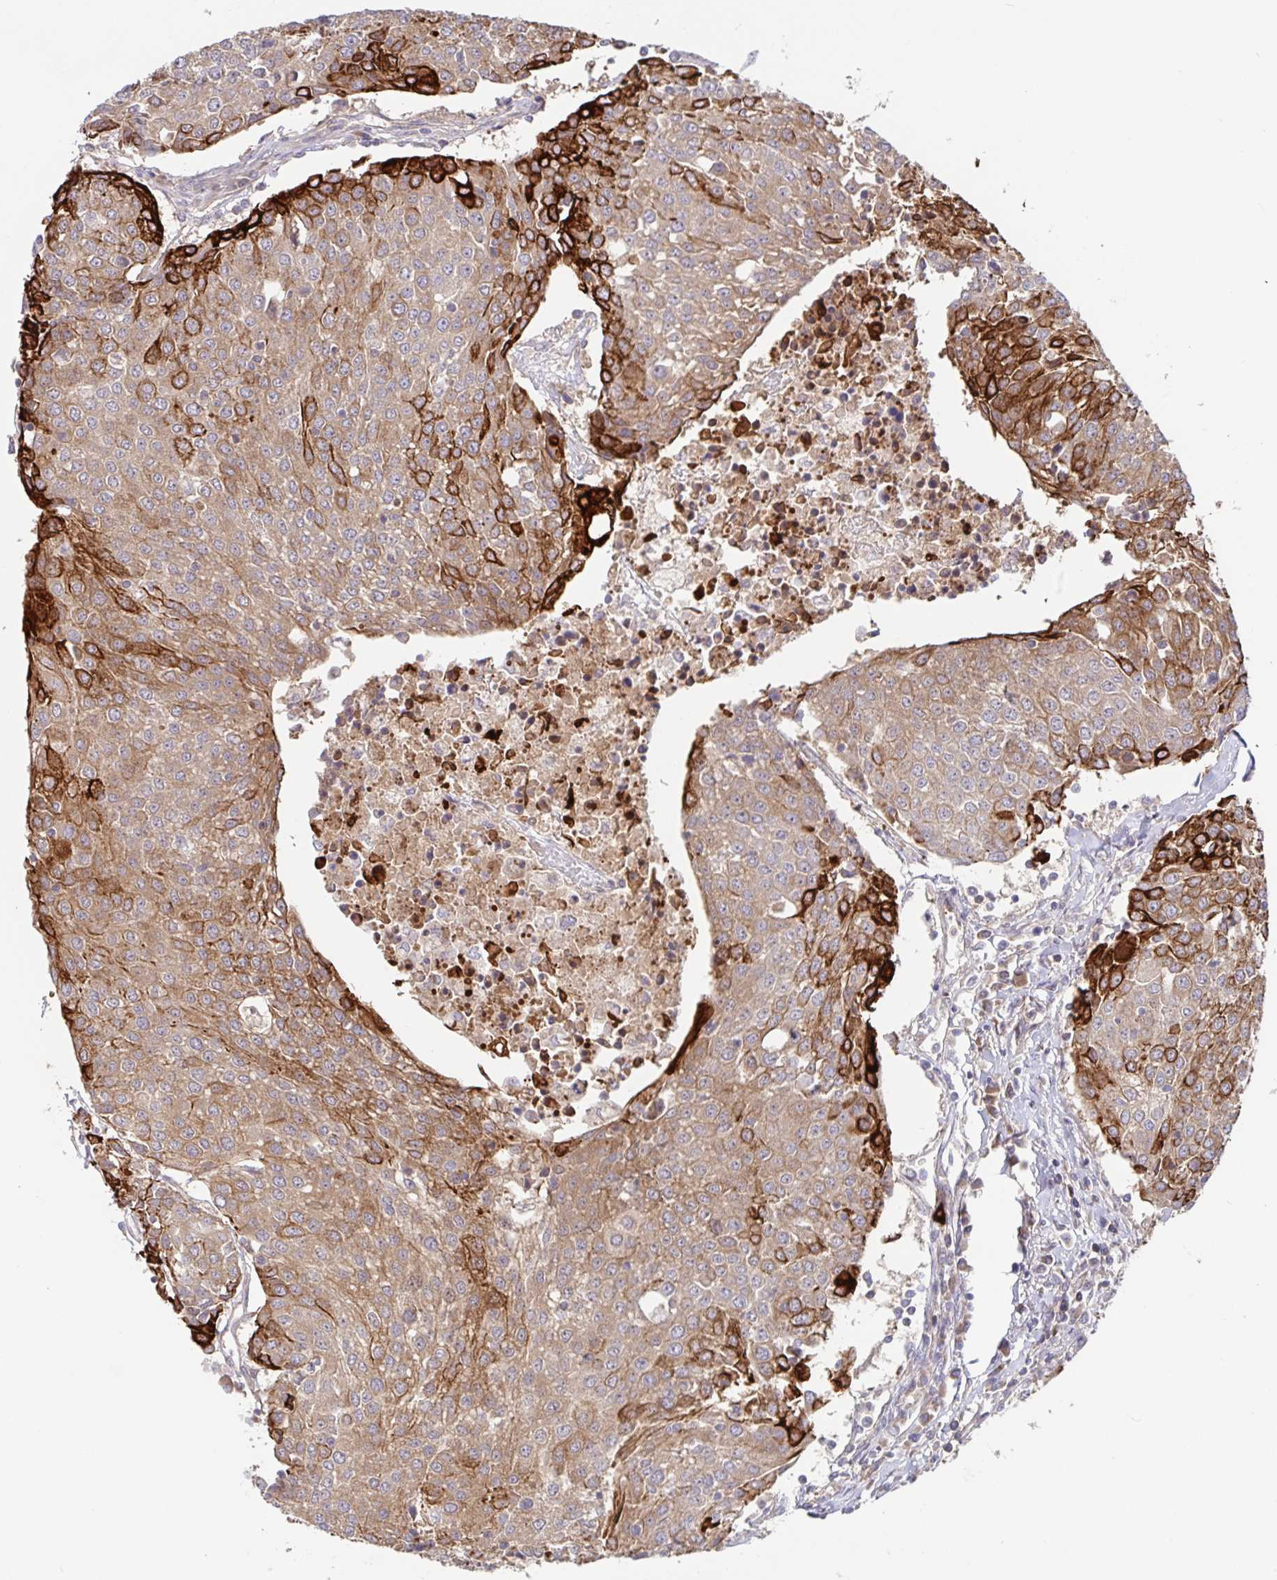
{"staining": {"intensity": "strong", "quantity": "25%-75%", "location": "cytoplasmic/membranous"}, "tissue": "urothelial cancer", "cell_type": "Tumor cells", "image_type": "cancer", "snomed": [{"axis": "morphology", "description": "Urothelial carcinoma, High grade"}, {"axis": "topography", "description": "Urinary bladder"}], "caption": "Protein expression analysis of human urothelial cancer reveals strong cytoplasmic/membranous staining in approximately 25%-75% of tumor cells. Nuclei are stained in blue.", "gene": "AACS", "patient": {"sex": "female", "age": 85}}